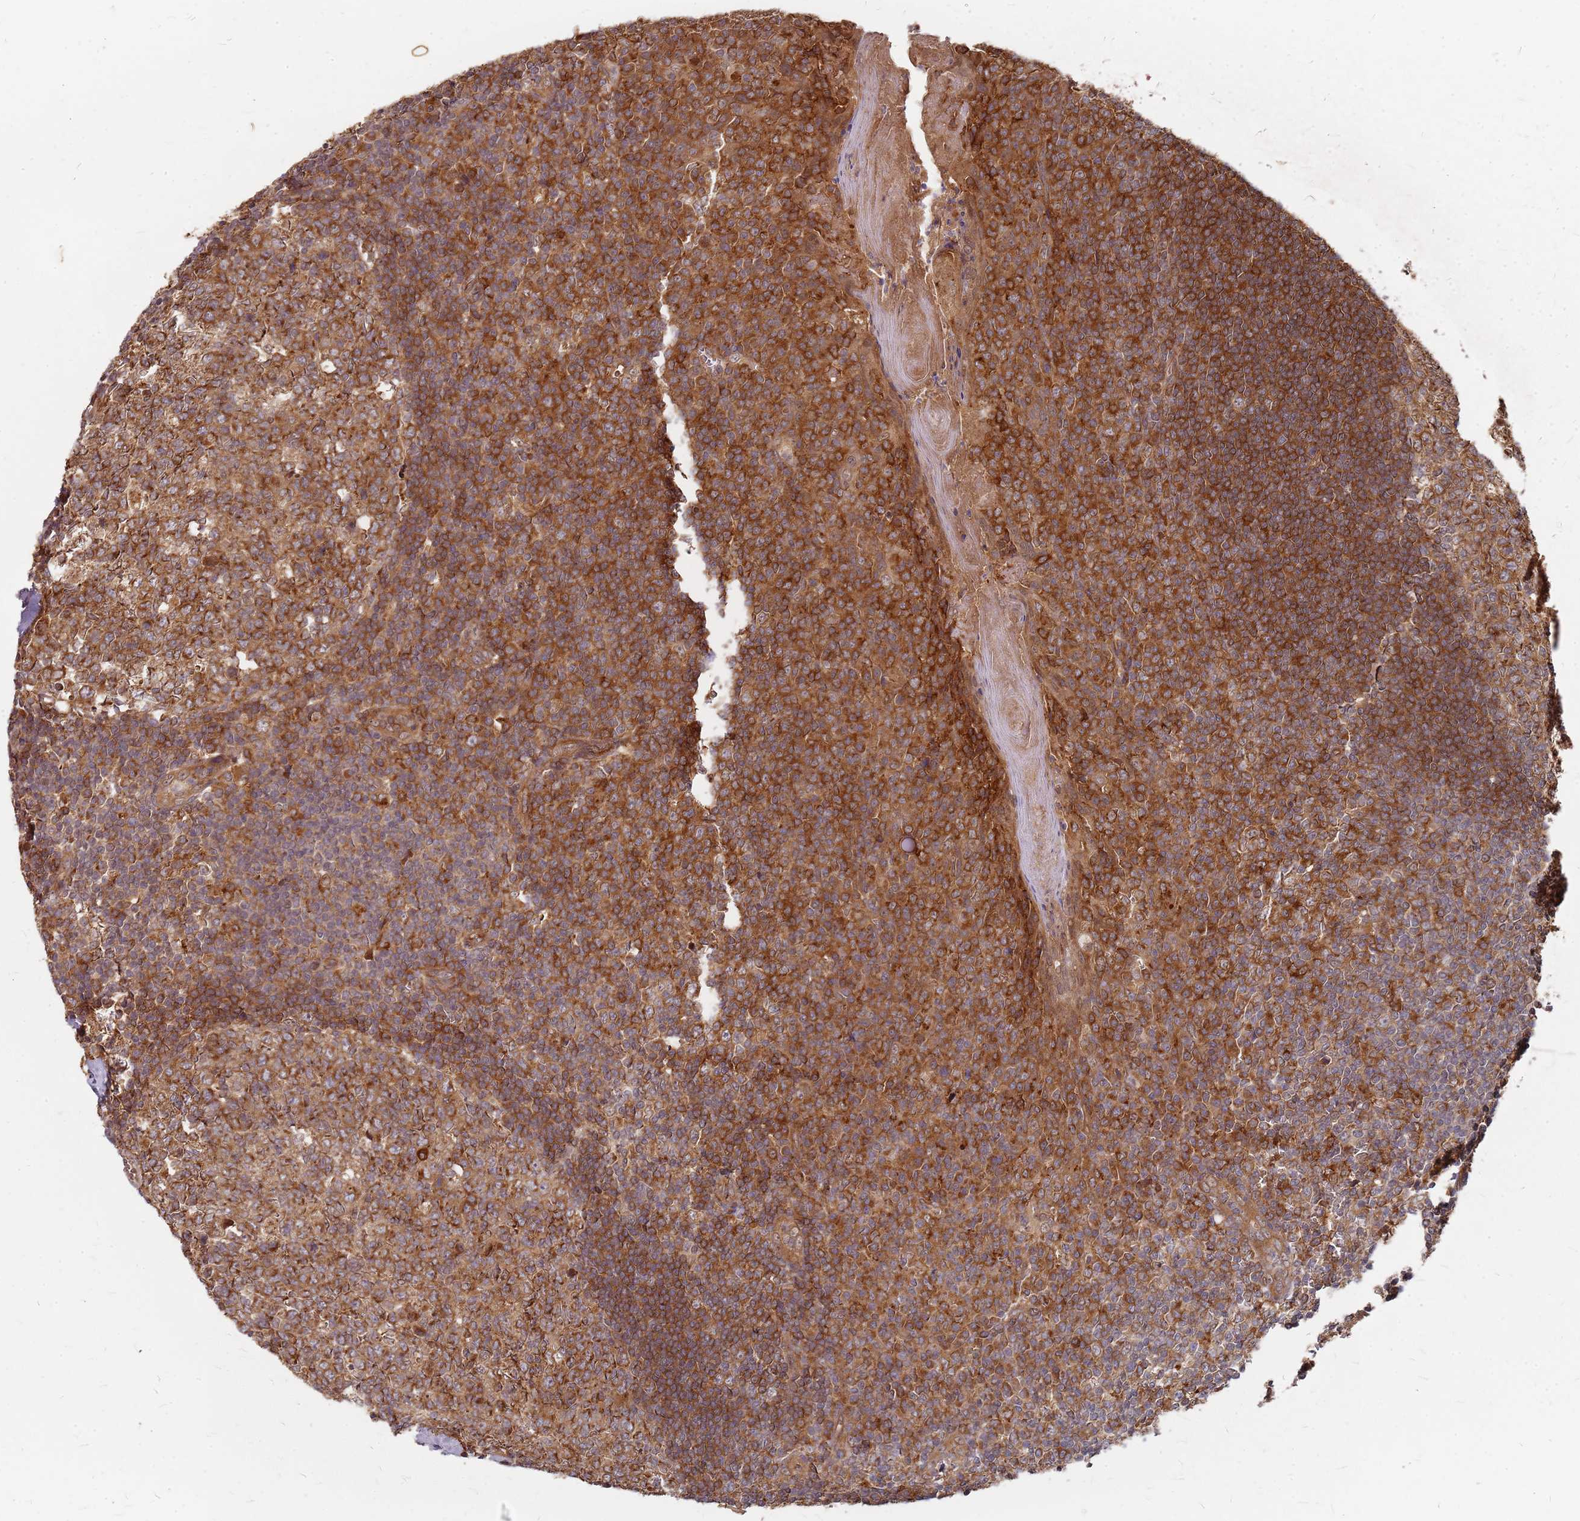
{"staining": {"intensity": "strong", "quantity": ">75%", "location": "cytoplasmic/membranous"}, "tissue": "tonsil", "cell_type": "Germinal center cells", "image_type": "normal", "snomed": [{"axis": "morphology", "description": "Normal tissue, NOS"}, {"axis": "topography", "description": "Tonsil"}], "caption": "Strong cytoplasmic/membranous positivity is appreciated in approximately >75% of germinal center cells in benign tonsil.", "gene": "TRABD", "patient": {"sex": "male", "age": 27}}